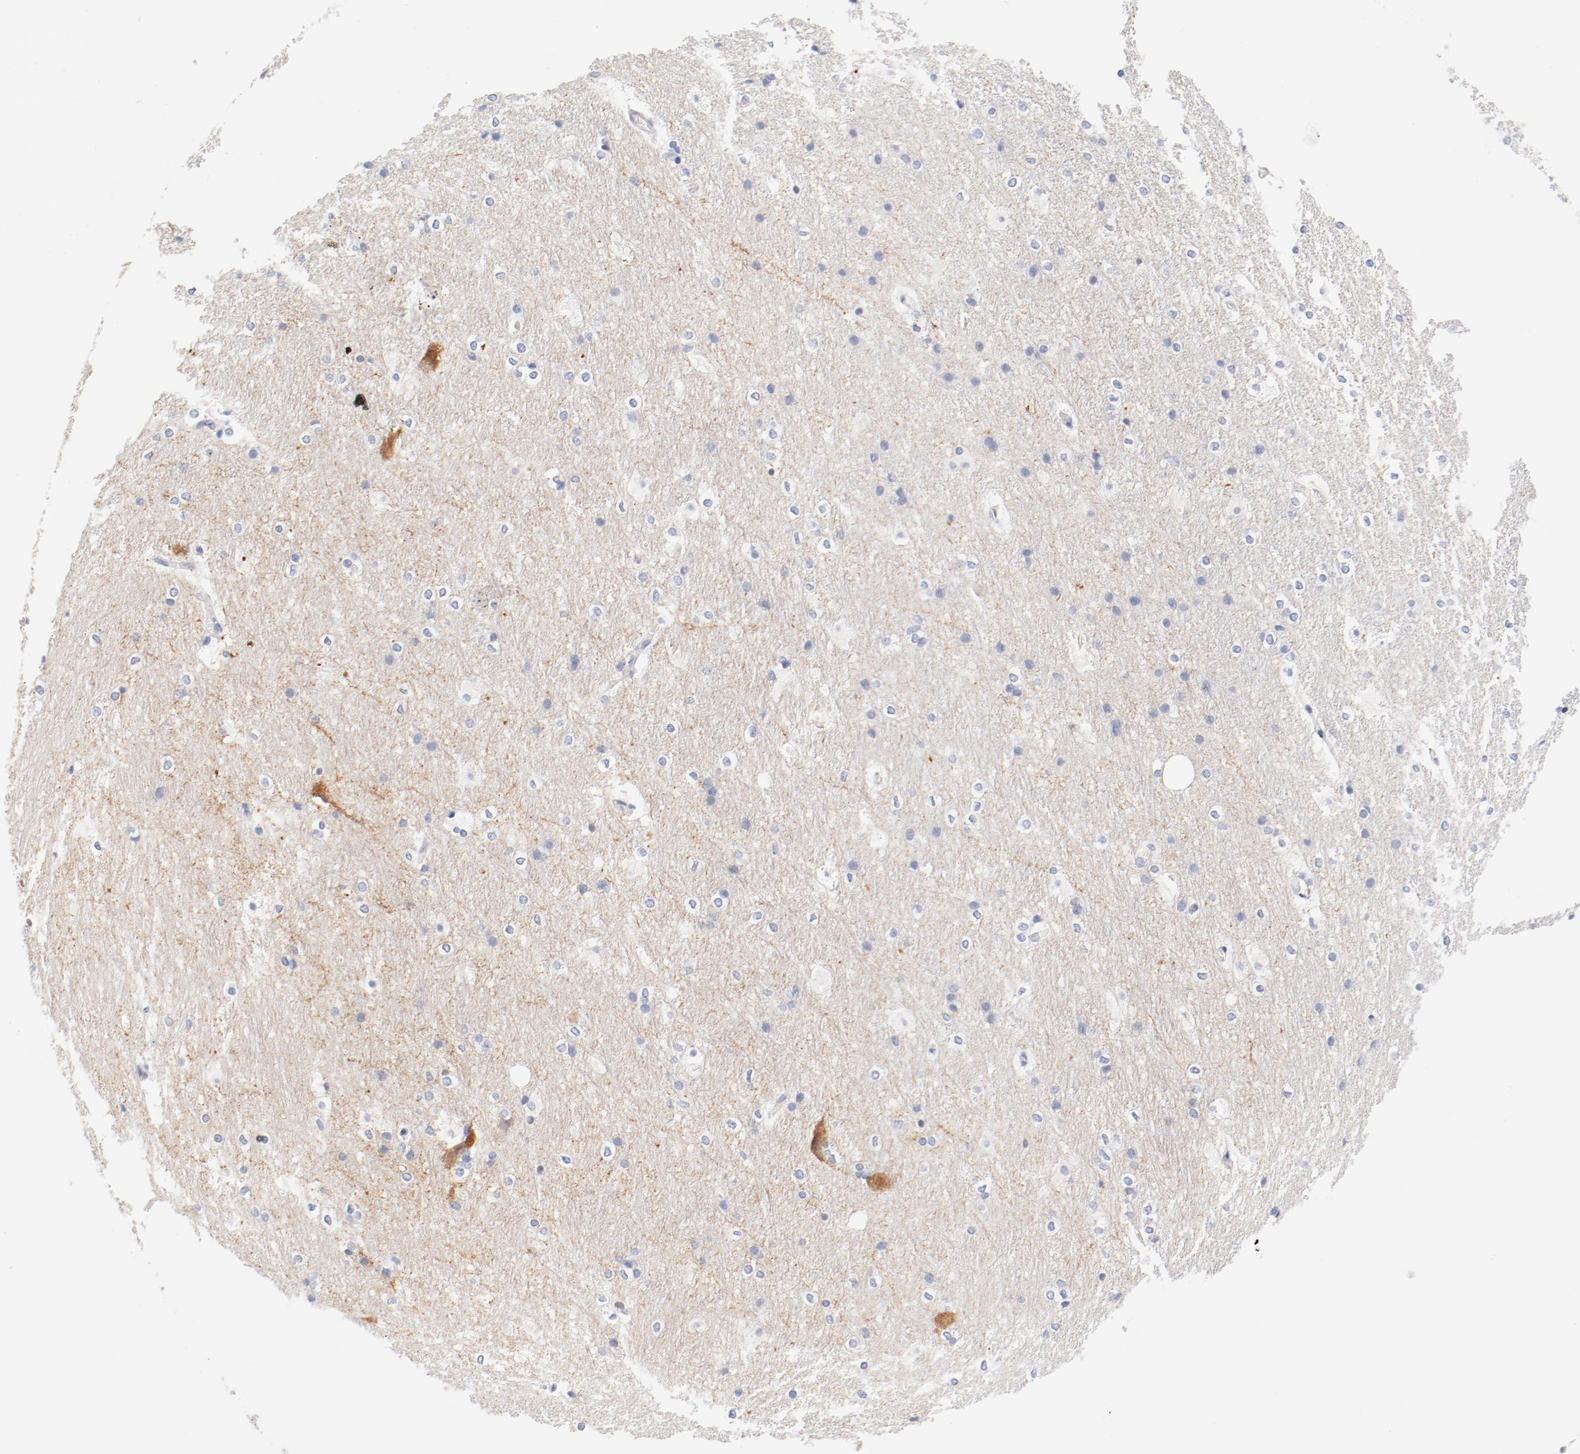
{"staining": {"intensity": "negative", "quantity": "none", "location": "none"}, "tissue": "hippocampus", "cell_type": "Glial cells", "image_type": "normal", "snomed": [{"axis": "morphology", "description": "Normal tissue, NOS"}, {"axis": "topography", "description": "Hippocampus"}], "caption": "Immunohistochemical staining of unremarkable human hippocampus shows no significant expression in glial cells.", "gene": "HOMER1", "patient": {"sex": "female", "age": 19}}